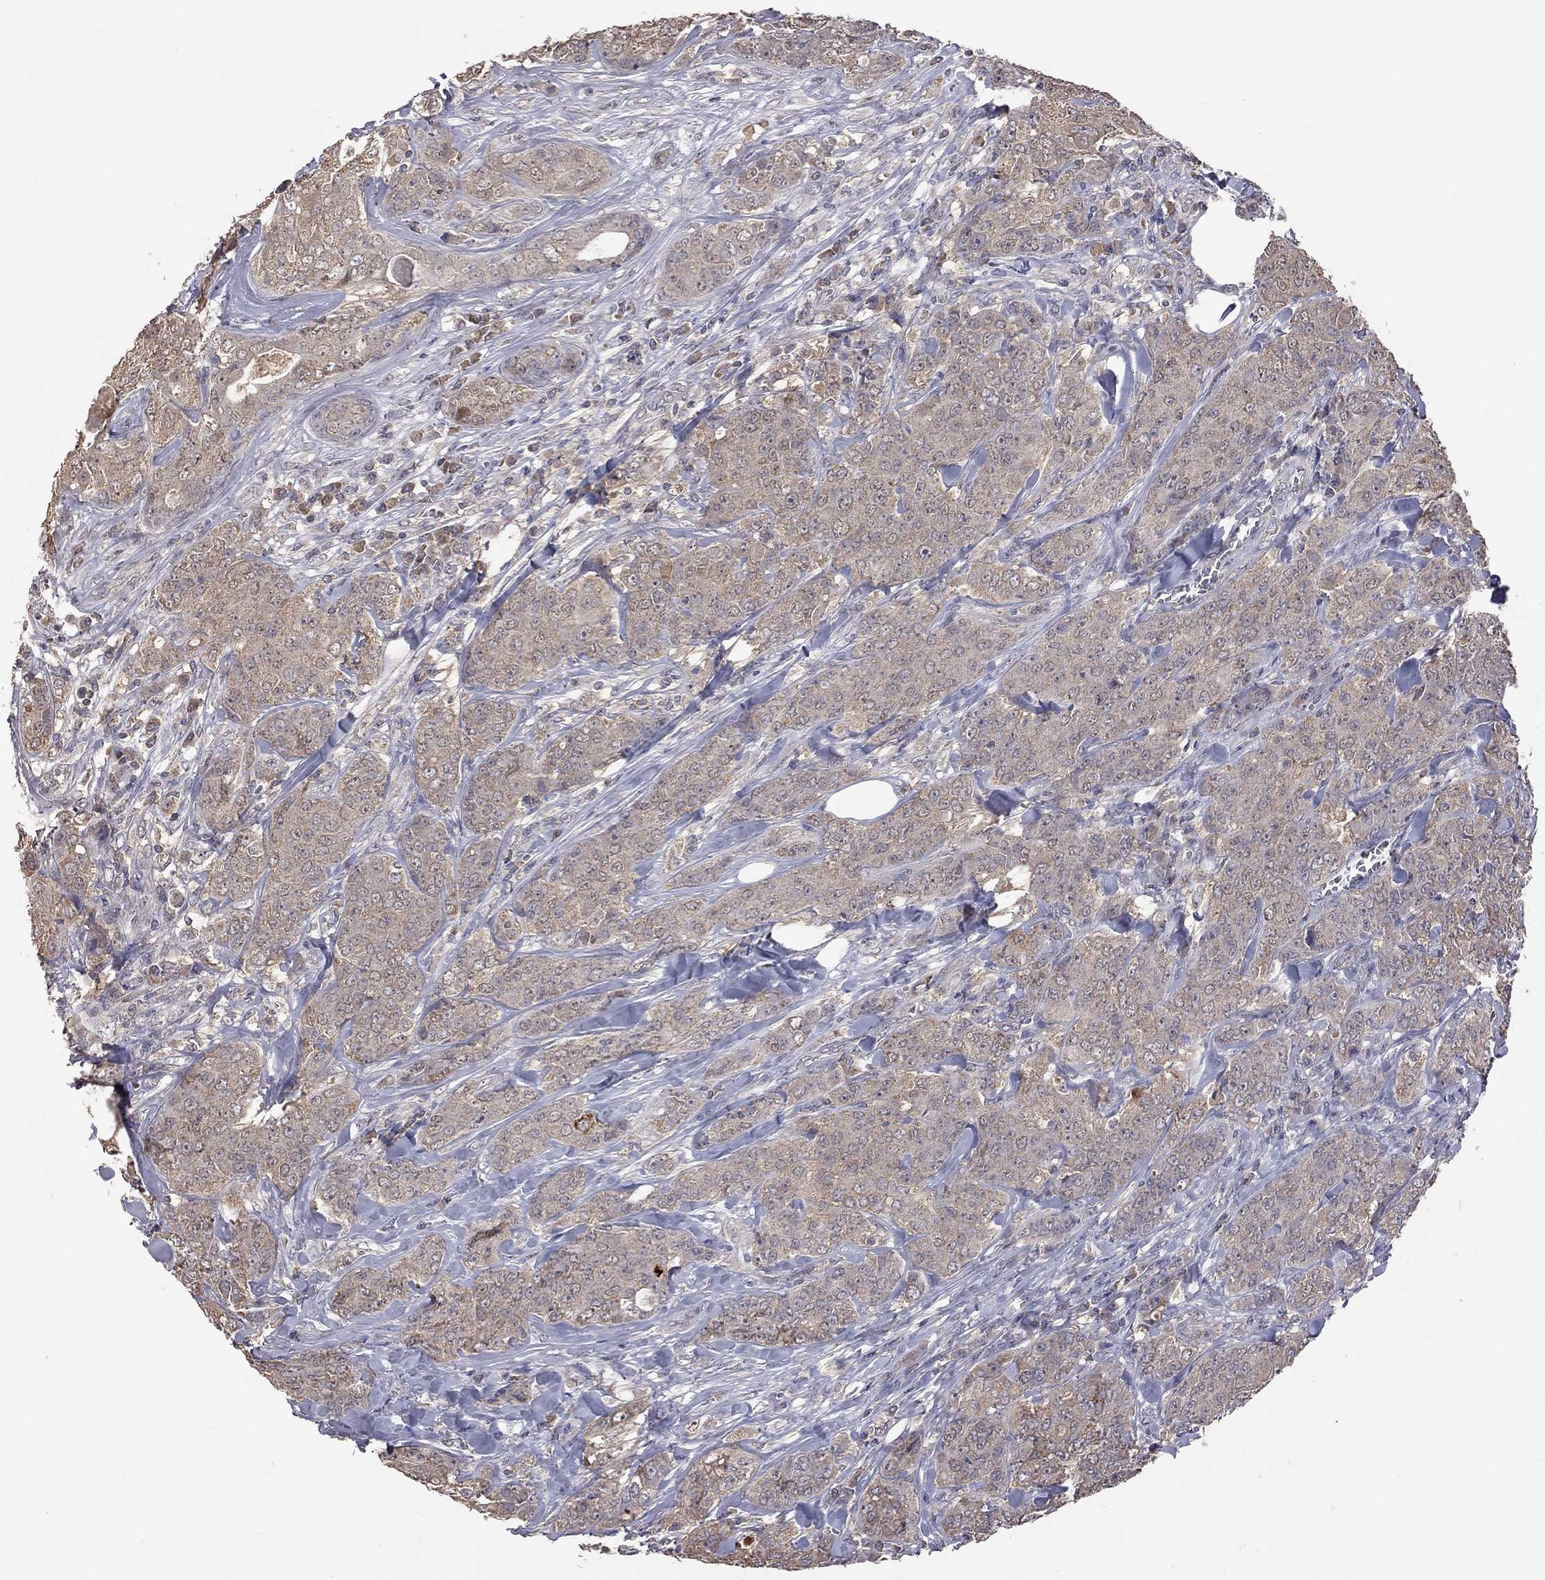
{"staining": {"intensity": "weak", "quantity": ">75%", "location": "cytoplasmic/membranous"}, "tissue": "breast cancer", "cell_type": "Tumor cells", "image_type": "cancer", "snomed": [{"axis": "morphology", "description": "Duct carcinoma"}, {"axis": "topography", "description": "Breast"}], "caption": "The micrograph reveals immunohistochemical staining of breast intraductal carcinoma. There is weak cytoplasmic/membranous staining is present in approximately >75% of tumor cells.", "gene": "HTR6", "patient": {"sex": "female", "age": 43}}